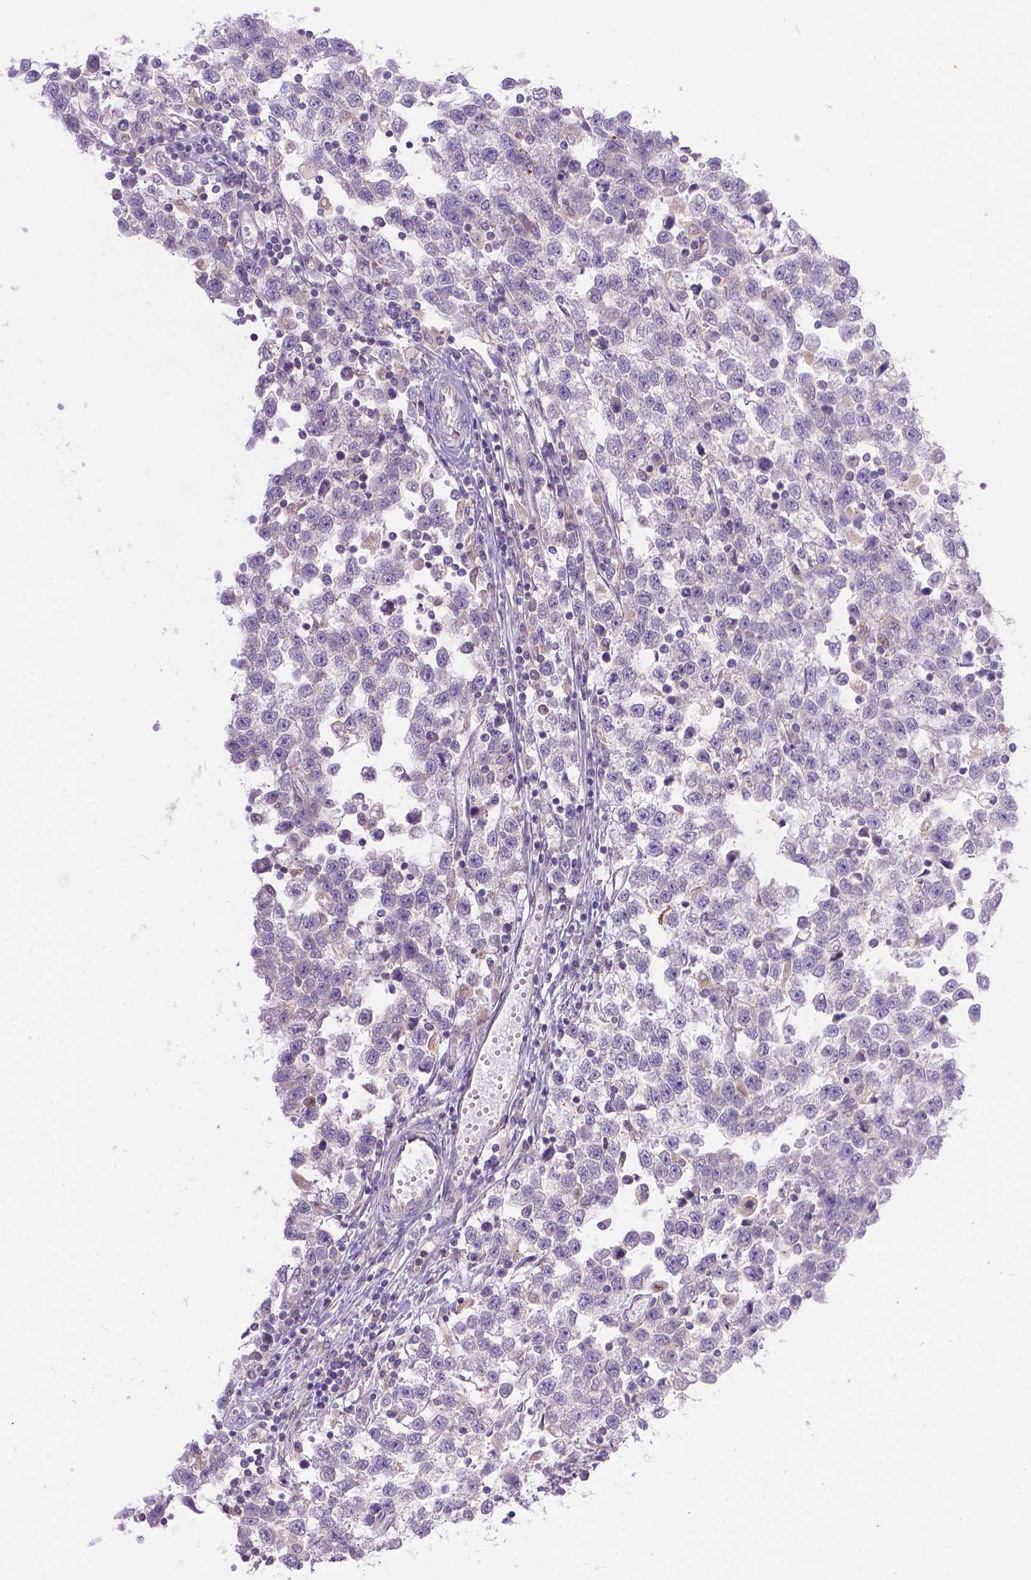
{"staining": {"intensity": "negative", "quantity": "none", "location": "none"}, "tissue": "testis cancer", "cell_type": "Tumor cells", "image_type": "cancer", "snomed": [{"axis": "morphology", "description": "Seminoma, NOS"}, {"axis": "topography", "description": "Testis"}], "caption": "Immunohistochemistry of seminoma (testis) exhibits no expression in tumor cells. (DAB immunohistochemistry (IHC) with hematoxylin counter stain).", "gene": "TM4SF18", "patient": {"sex": "male", "age": 34}}